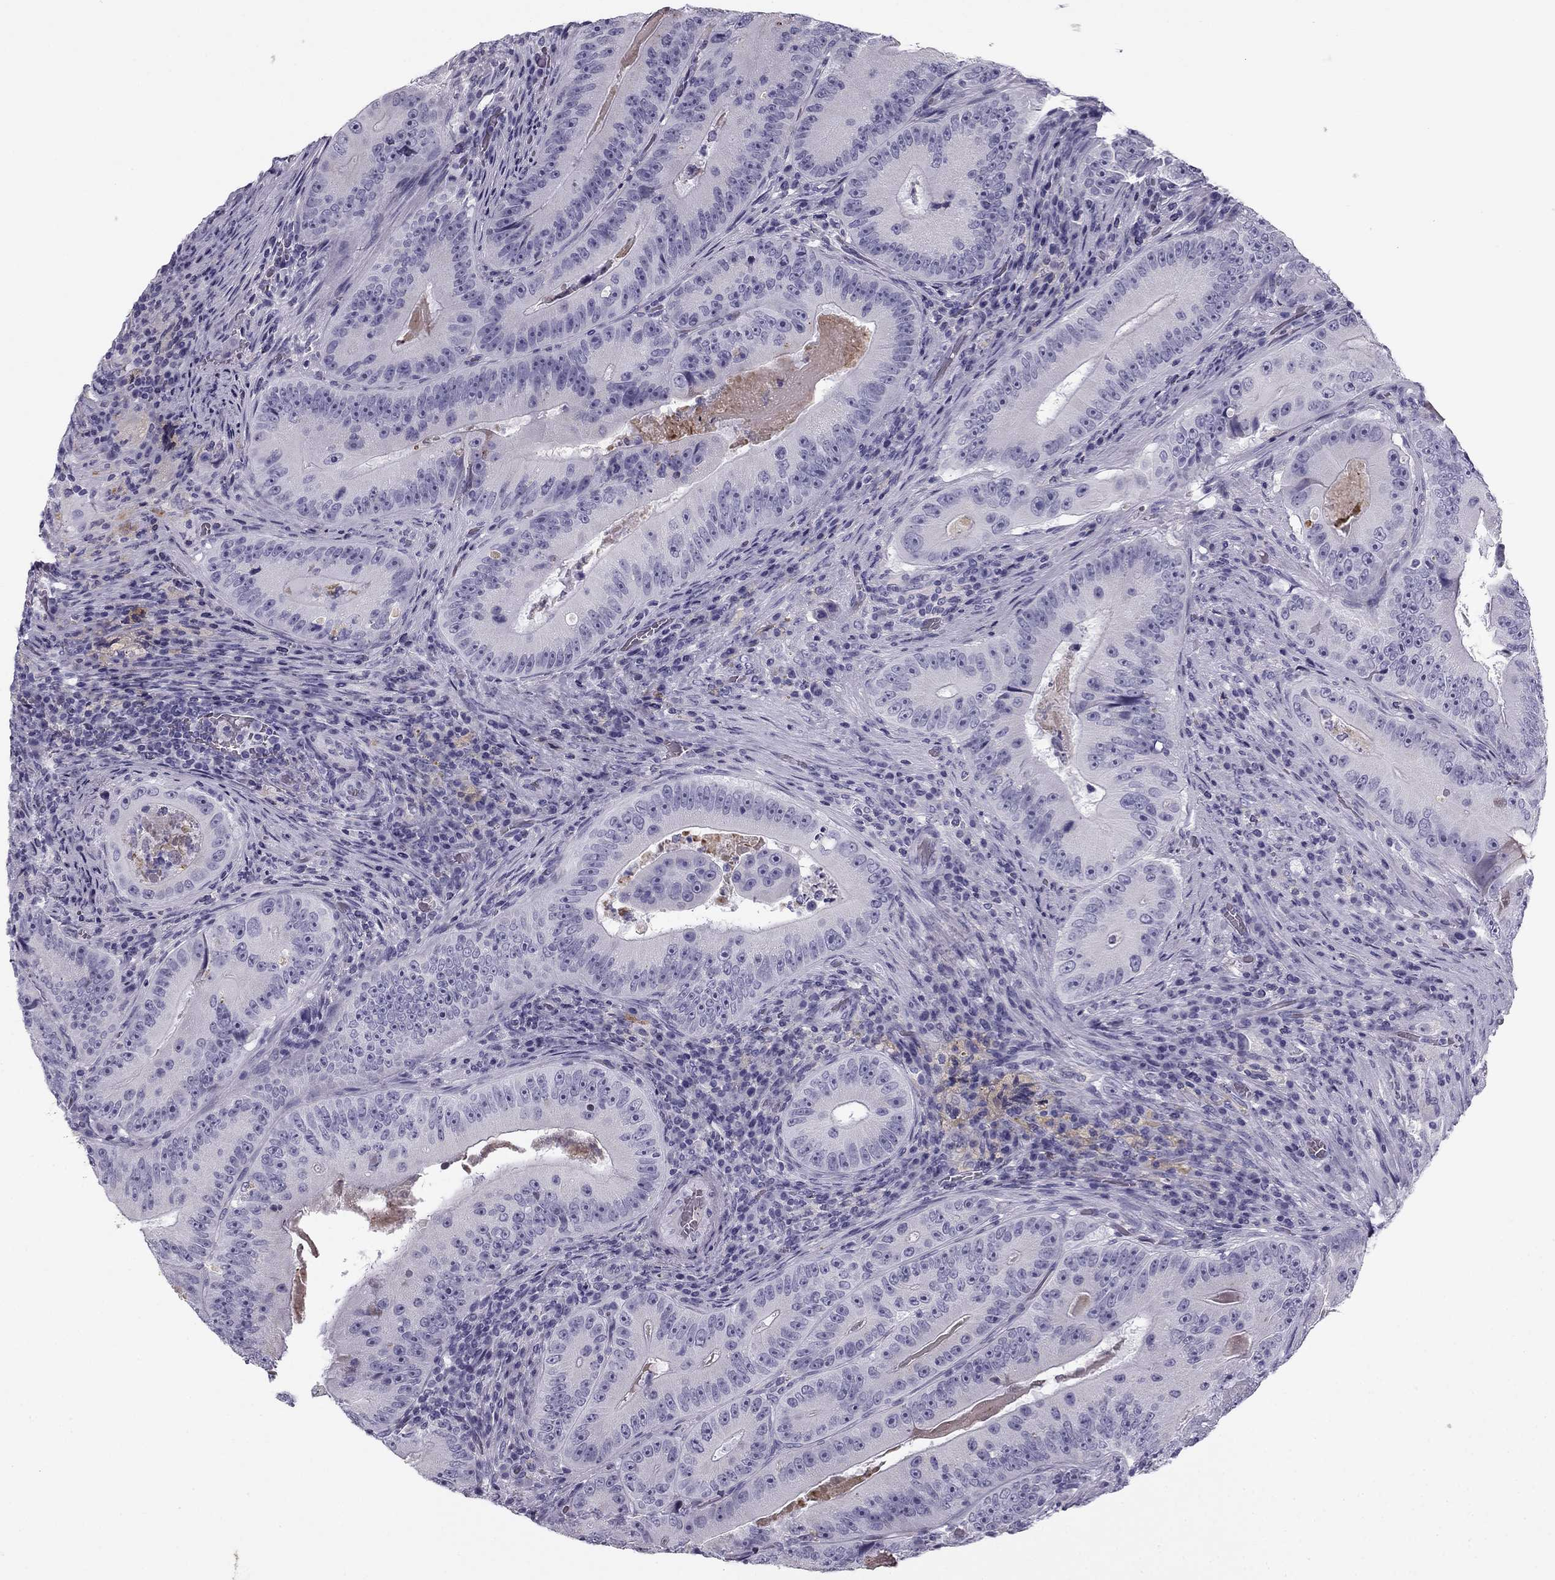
{"staining": {"intensity": "negative", "quantity": "none", "location": "none"}, "tissue": "colorectal cancer", "cell_type": "Tumor cells", "image_type": "cancer", "snomed": [{"axis": "morphology", "description": "Adenocarcinoma, NOS"}, {"axis": "topography", "description": "Colon"}], "caption": "High power microscopy photomicrograph of an immunohistochemistry micrograph of colorectal cancer, revealing no significant staining in tumor cells.", "gene": "MC5R", "patient": {"sex": "female", "age": 86}}